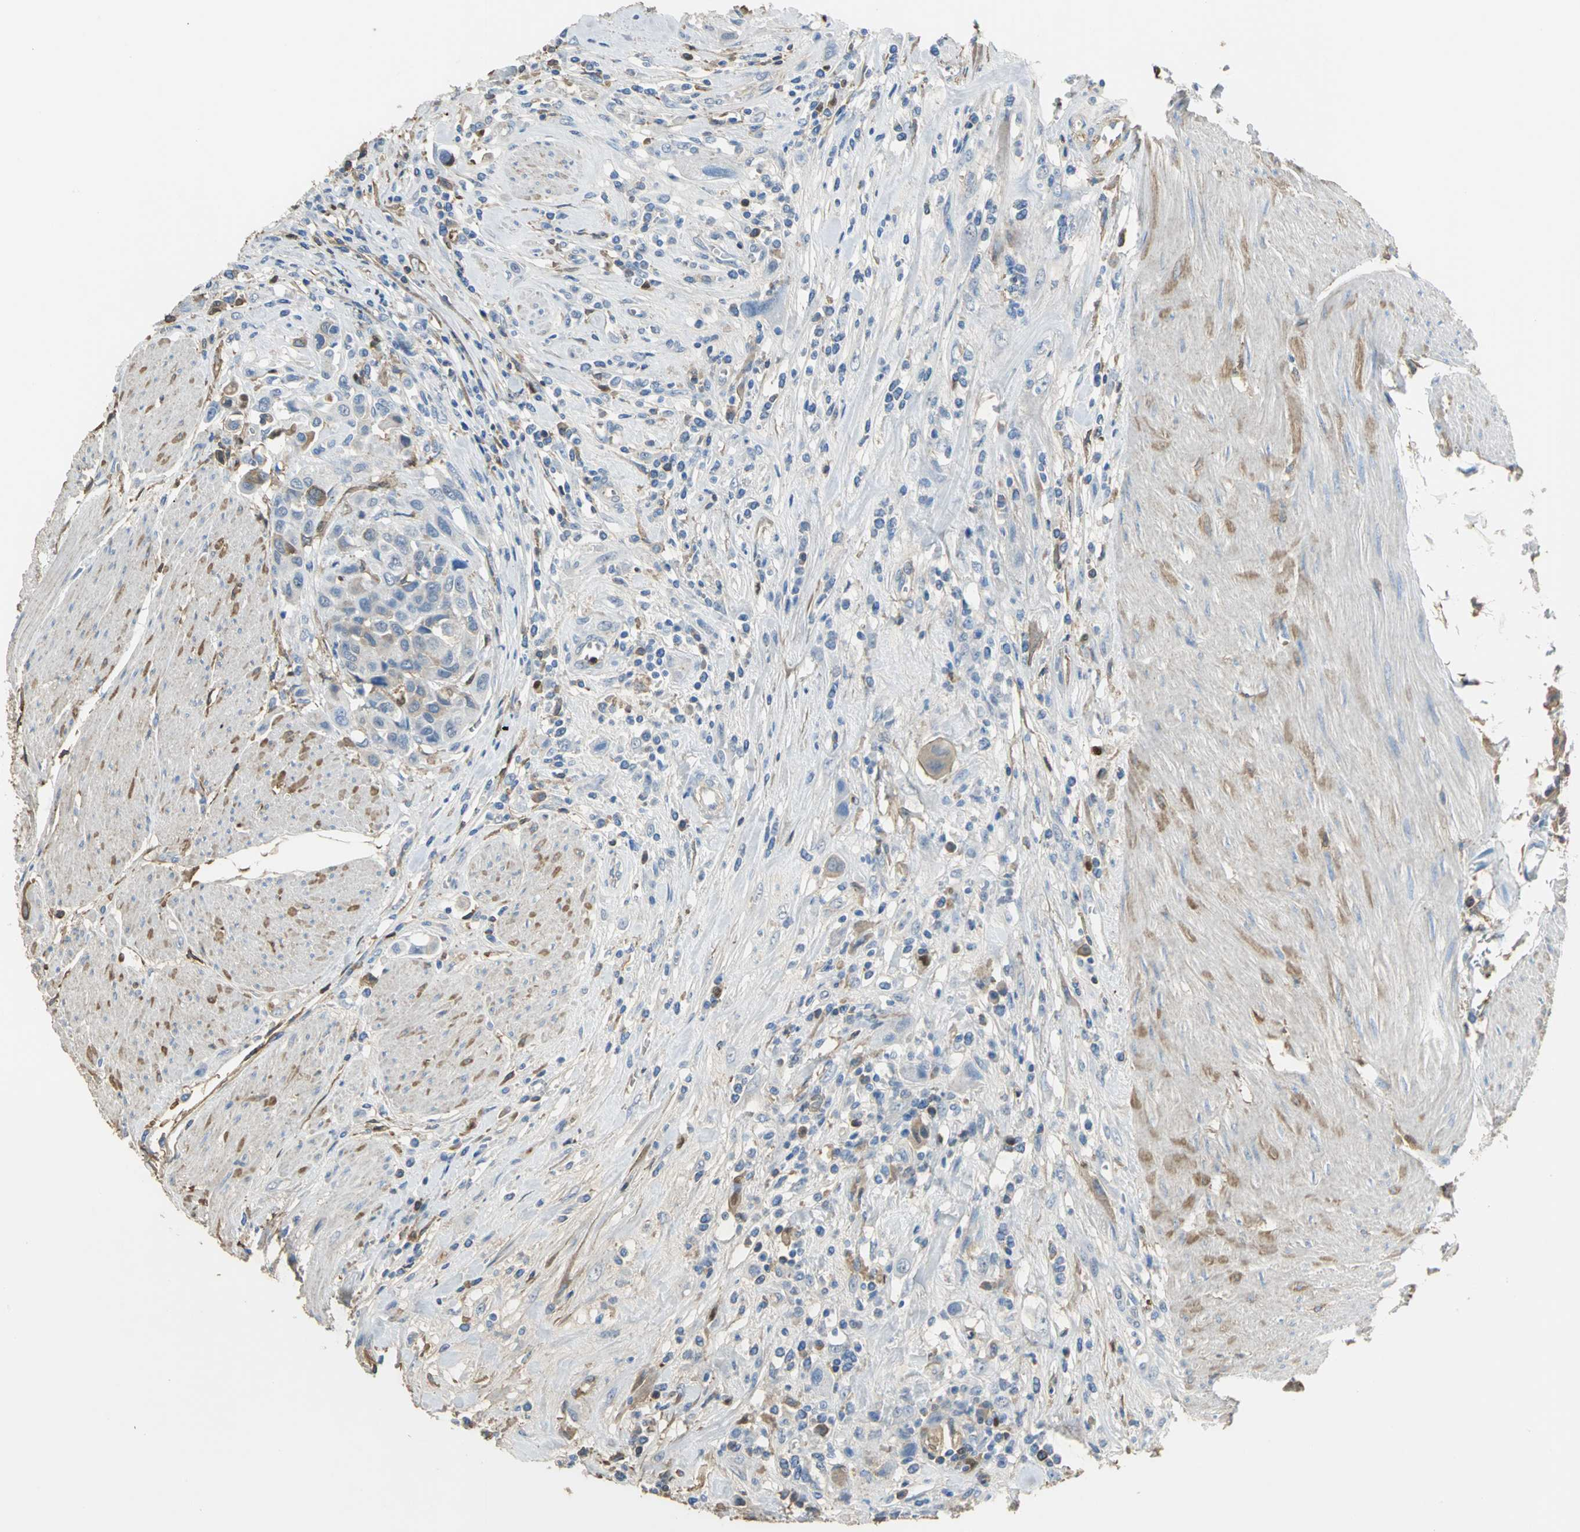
{"staining": {"intensity": "moderate", "quantity": "25%-75%", "location": "cytoplasmic/membranous"}, "tissue": "urothelial cancer", "cell_type": "Tumor cells", "image_type": "cancer", "snomed": [{"axis": "morphology", "description": "Urothelial carcinoma, High grade"}, {"axis": "topography", "description": "Urinary bladder"}], "caption": "Approximately 25%-75% of tumor cells in human high-grade urothelial carcinoma display moderate cytoplasmic/membranous protein expression as visualized by brown immunohistochemical staining.", "gene": "GYG2", "patient": {"sex": "male", "age": 50}}